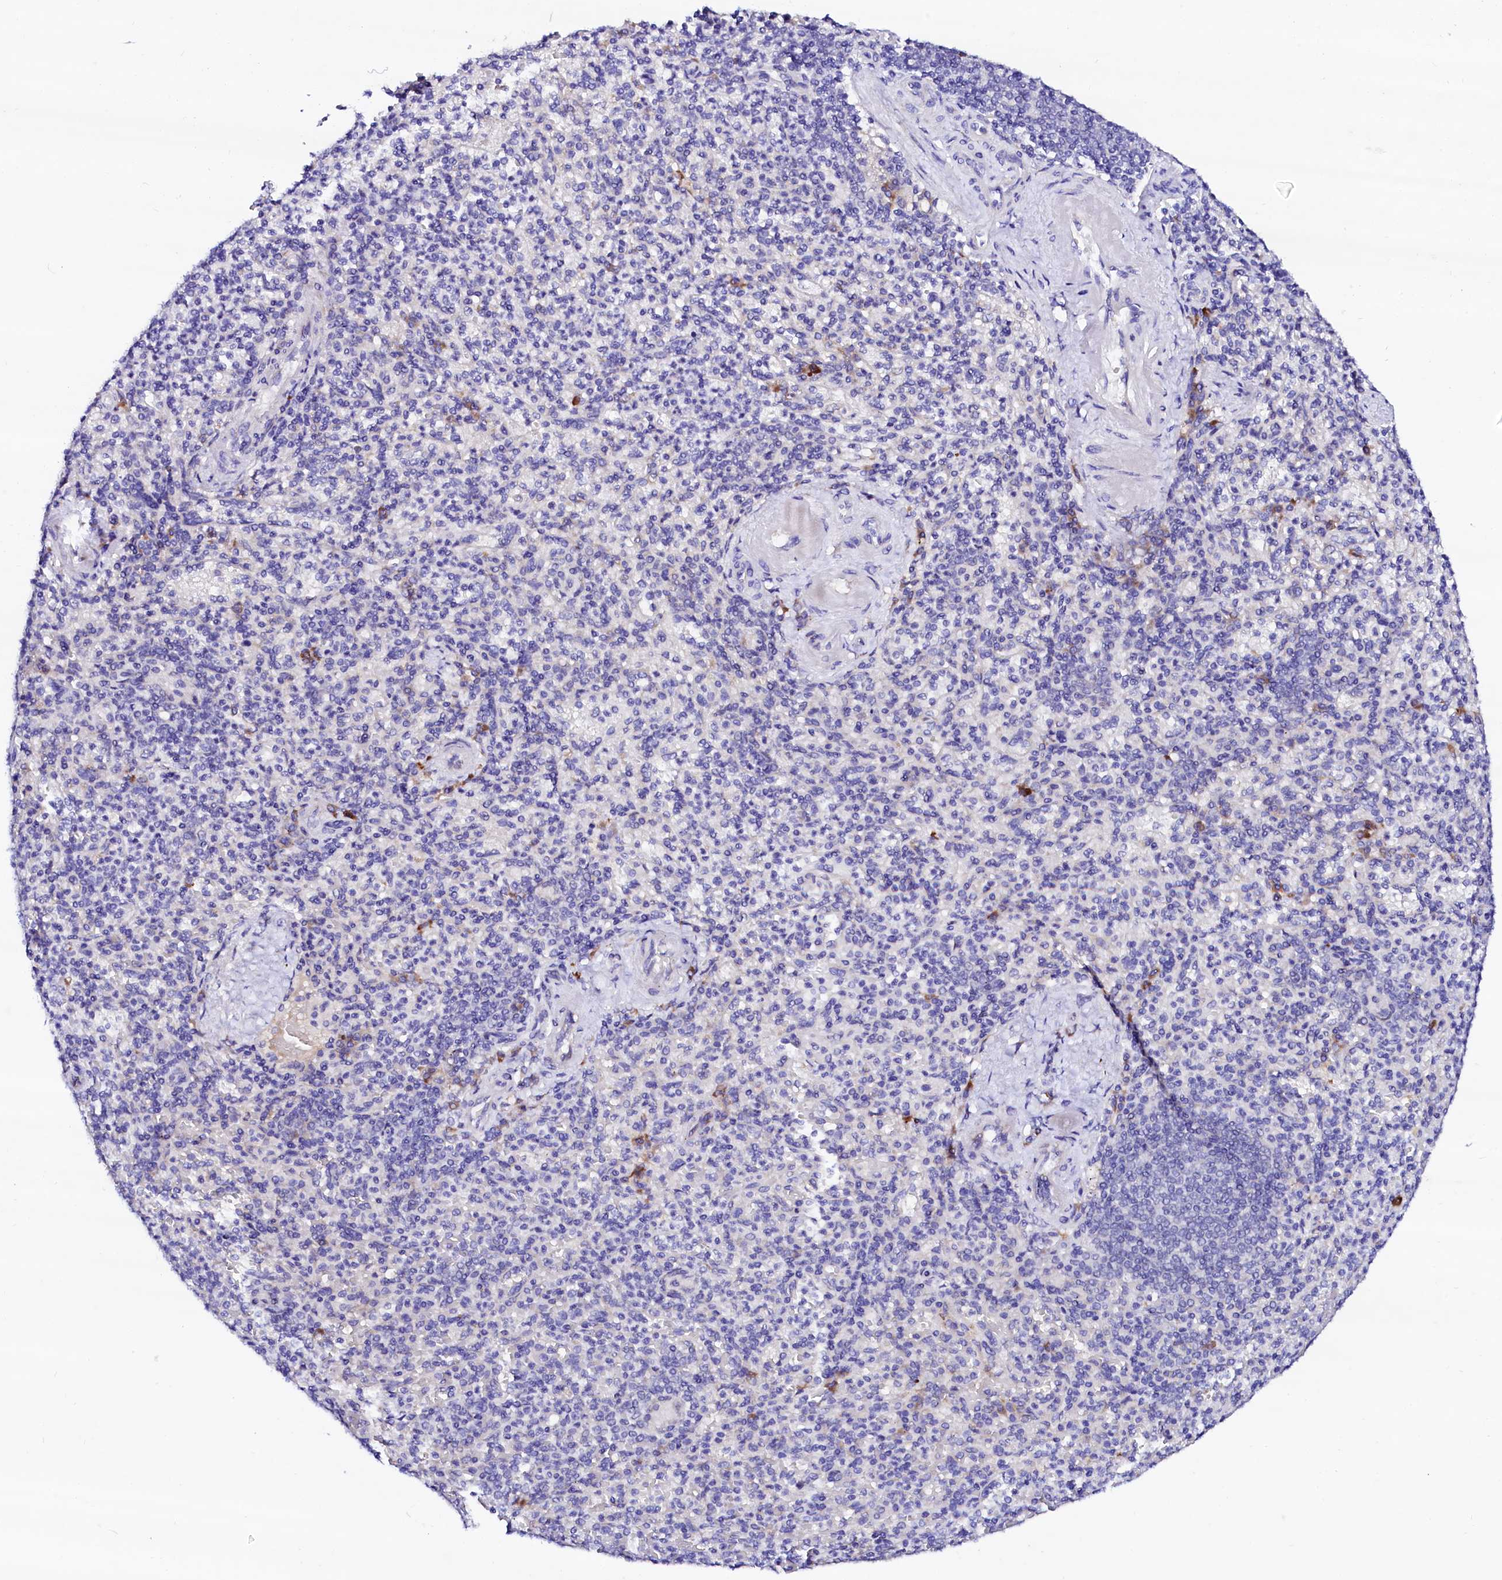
{"staining": {"intensity": "negative", "quantity": "none", "location": "none"}, "tissue": "spleen", "cell_type": "Cells in red pulp", "image_type": "normal", "snomed": [{"axis": "morphology", "description": "Normal tissue, NOS"}, {"axis": "topography", "description": "Spleen"}], "caption": "Immunohistochemistry of benign human spleen displays no expression in cells in red pulp. (Immunohistochemistry (ihc), brightfield microscopy, high magnification).", "gene": "BTBD16", "patient": {"sex": "female", "age": 74}}